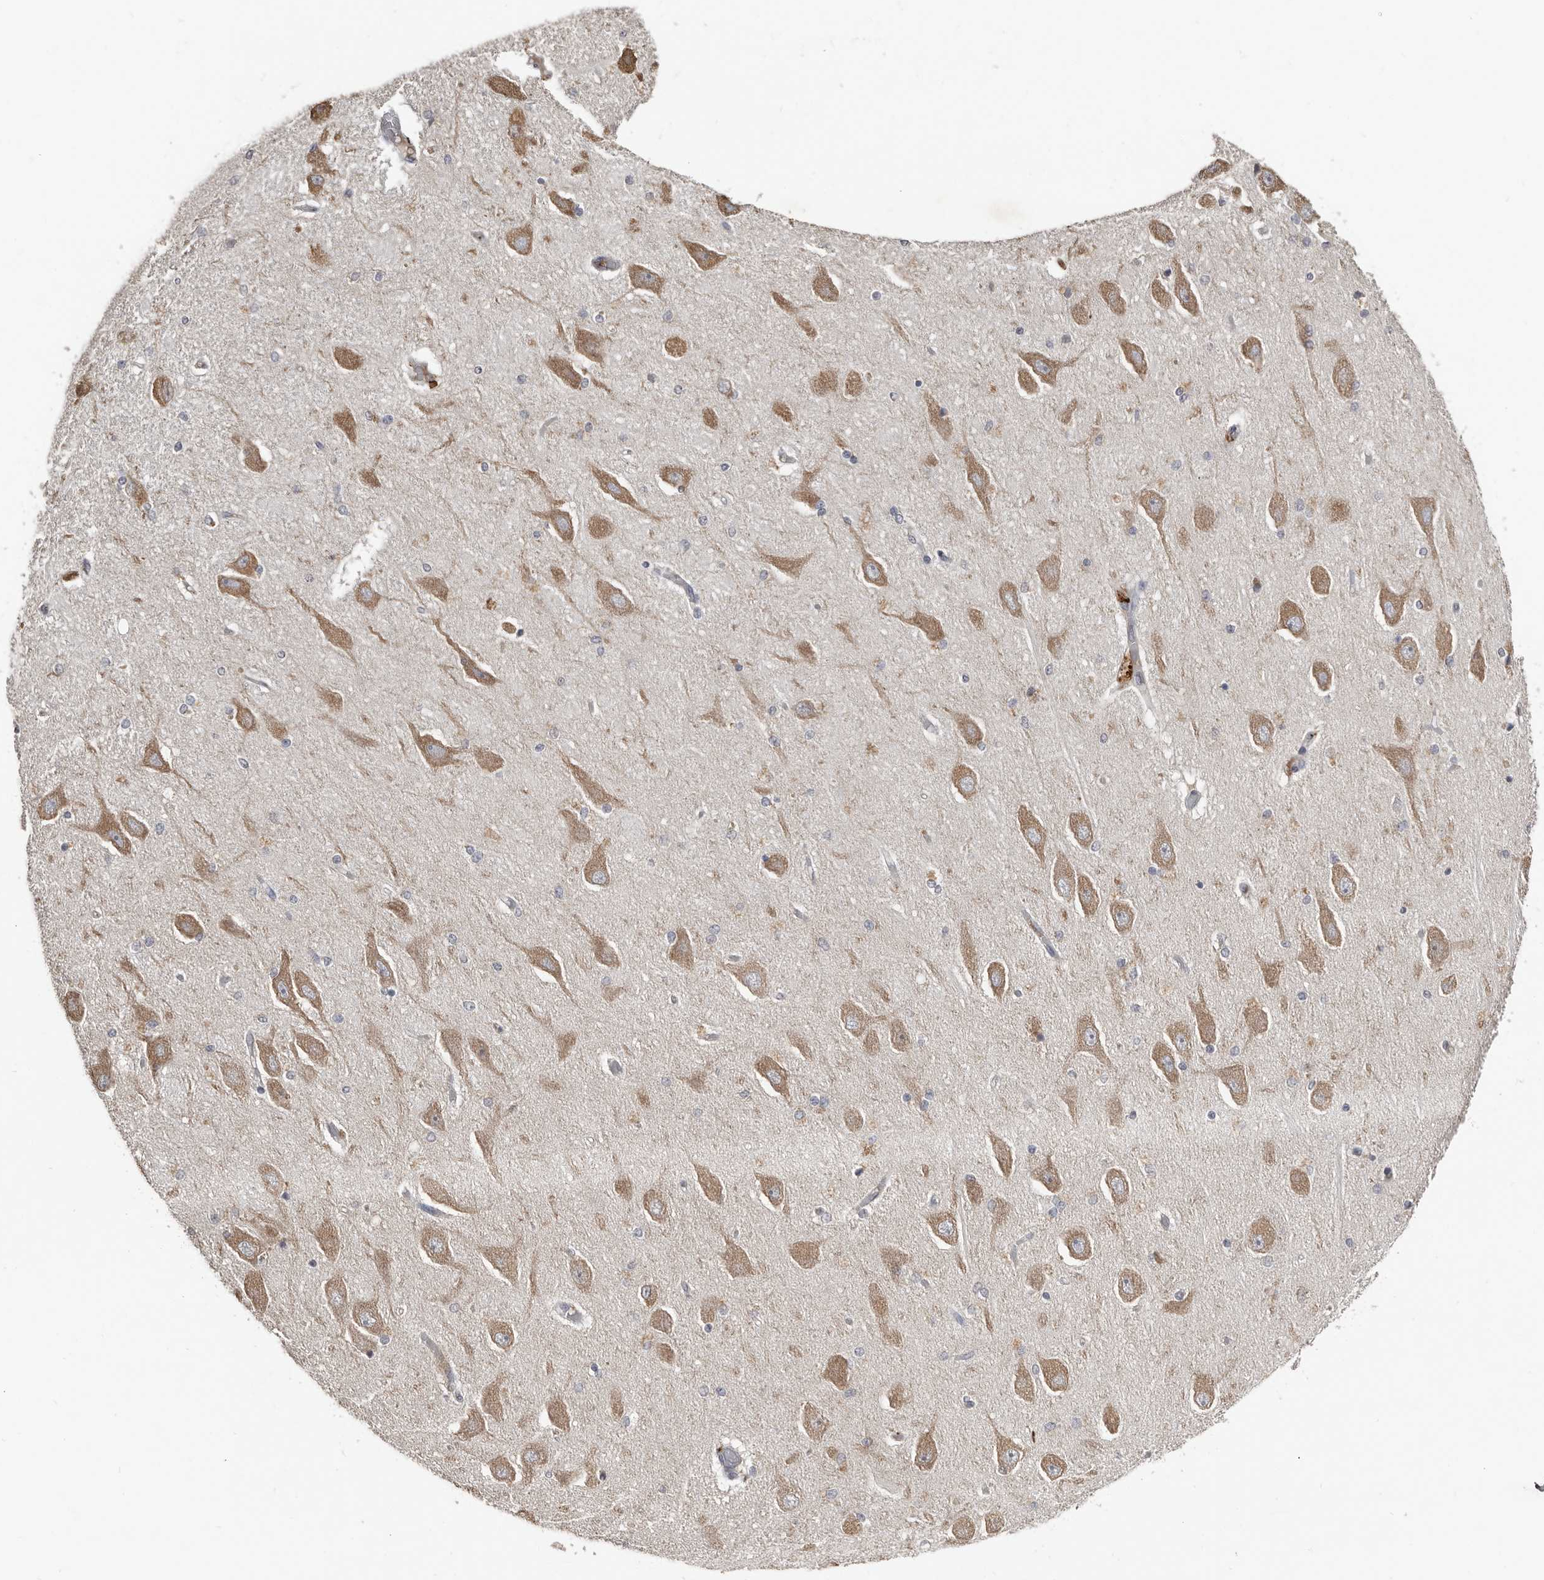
{"staining": {"intensity": "negative", "quantity": "none", "location": "none"}, "tissue": "hippocampus", "cell_type": "Glial cells", "image_type": "normal", "snomed": [{"axis": "morphology", "description": "Normal tissue, NOS"}, {"axis": "topography", "description": "Hippocampus"}], "caption": "Protein analysis of benign hippocampus reveals no significant positivity in glial cells. (Brightfield microscopy of DAB IHC at high magnification).", "gene": "SLC39A2", "patient": {"sex": "female", "age": 54}}